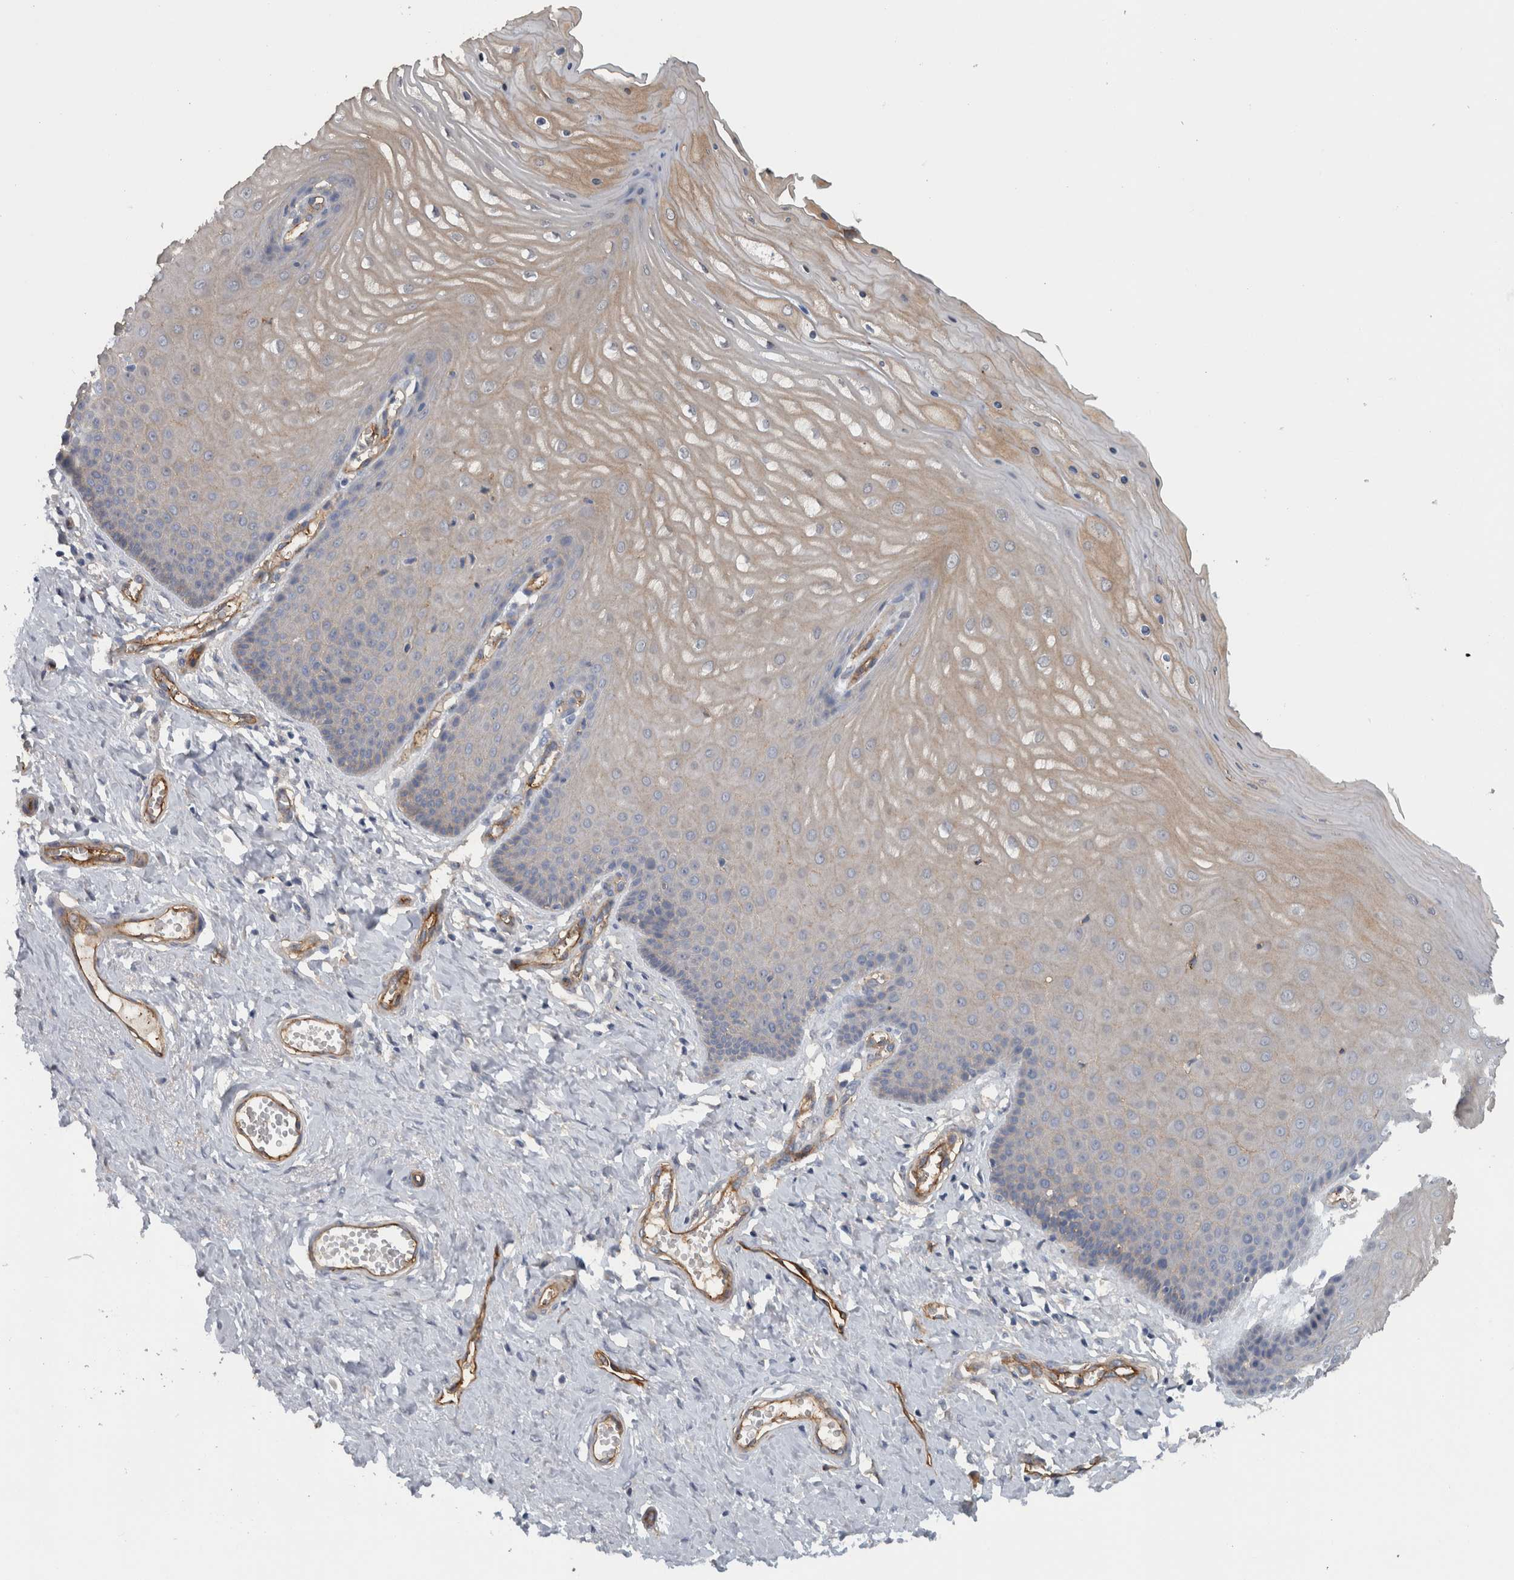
{"staining": {"intensity": "moderate", "quantity": "<25%", "location": "cytoplasmic/membranous"}, "tissue": "cervix", "cell_type": "Squamous epithelial cells", "image_type": "normal", "snomed": [{"axis": "morphology", "description": "Normal tissue, NOS"}, {"axis": "topography", "description": "Cervix"}], "caption": "IHC of unremarkable cervix reveals low levels of moderate cytoplasmic/membranous staining in about <25% of squamous epithelial cells.", "gene": "CD59", "patient": {"sex": "female", "age": 55}}